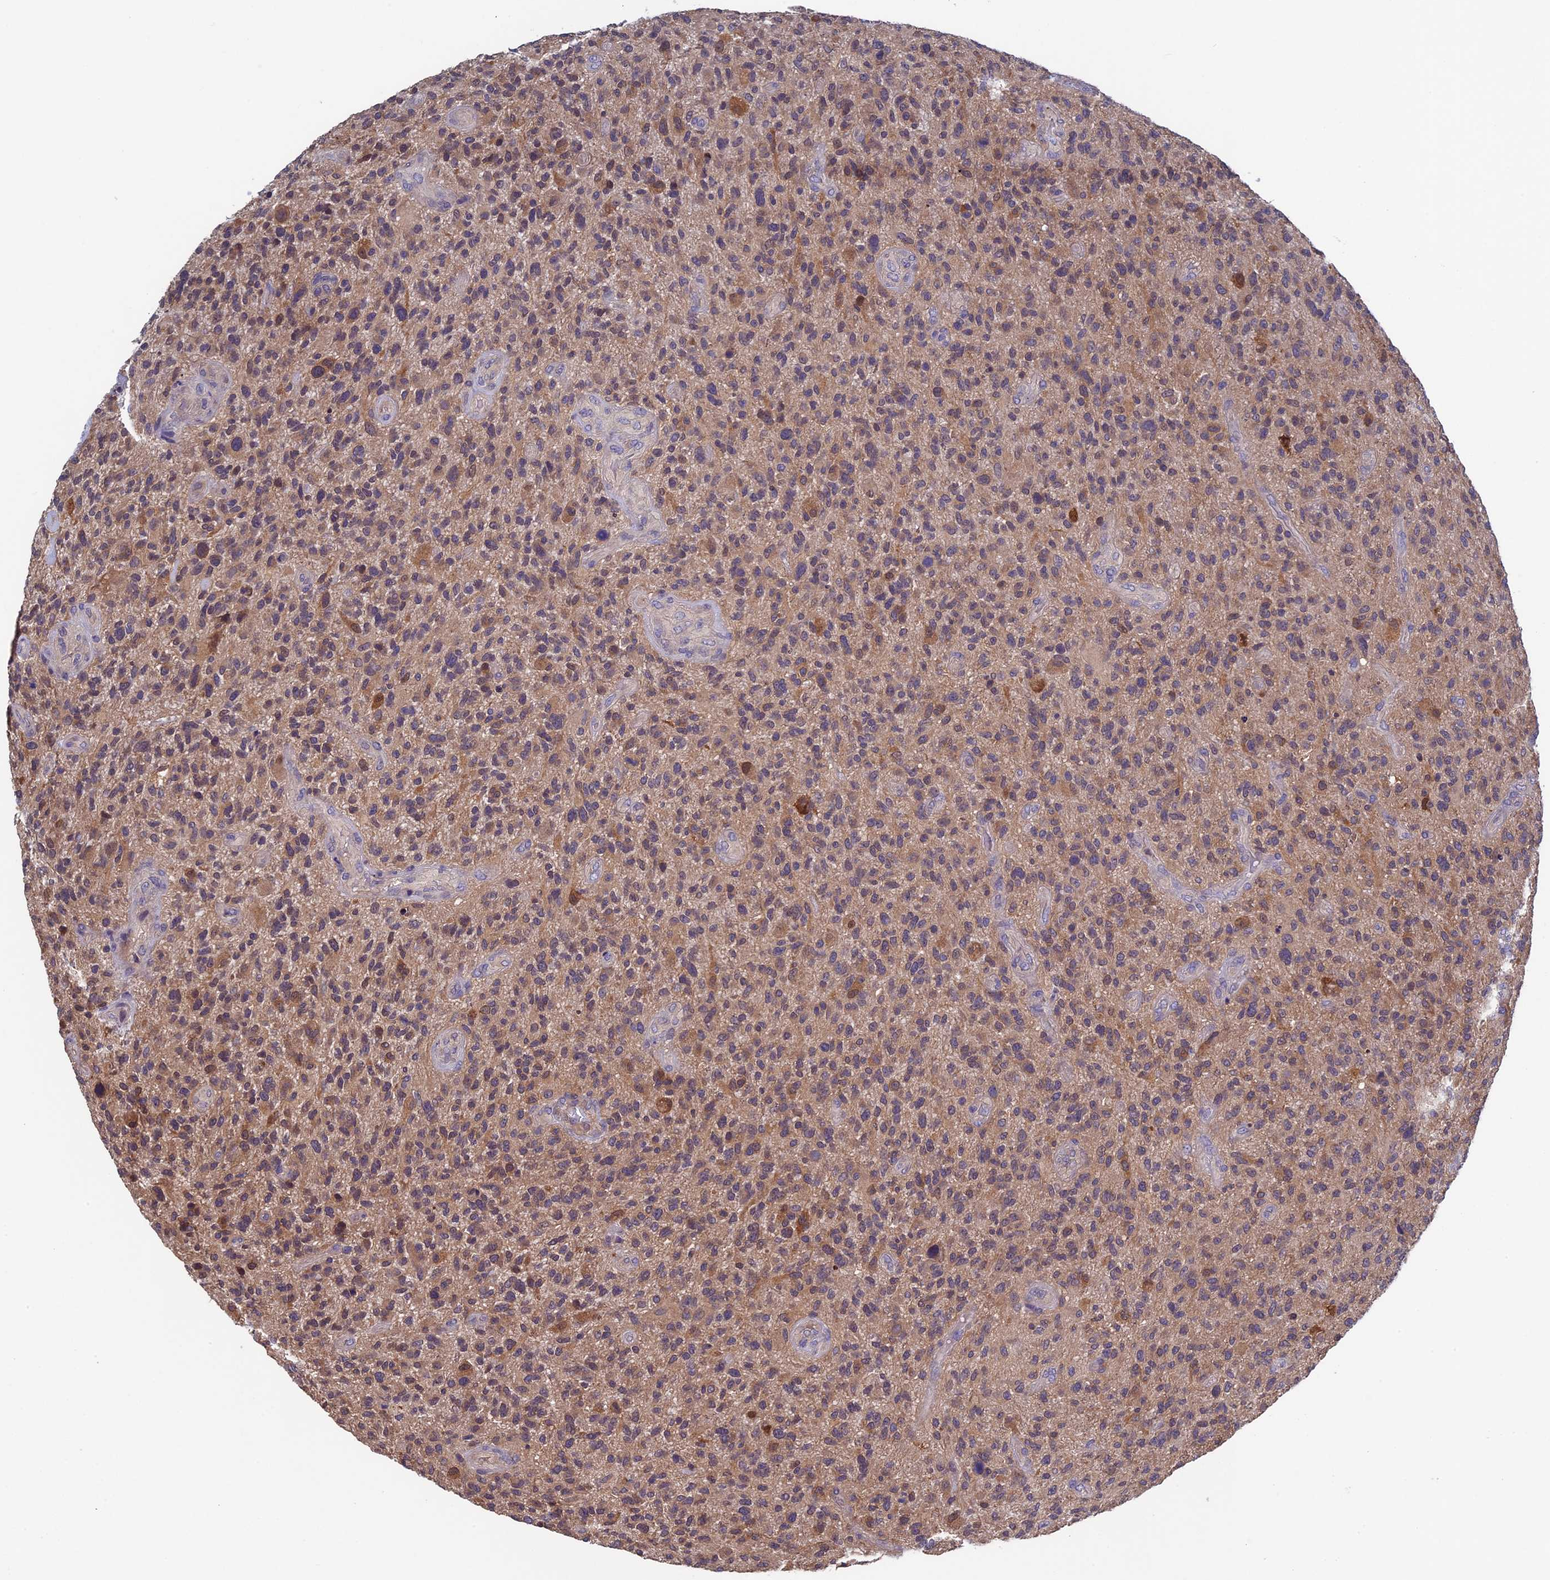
{"staining": {"intensity": "moderate", "quantity": "<25%", "location": "cytoplasmic/membranous"}, "tissue": "glioma", "cell_type": "Tumor cells", "image_type": "cancer", "snomed": [{"axis": "morphology", "description": "Glioma, malignant, High grade"}, {"axis": "topography", "description": "Brain"}], "caption": "High-grade glioma (malignant) stained with DAB (3,3'-diaminobenzidine) immunohistochemistry (IHC) shows low levels of moderate cytoplasmic/membranous staining in approximately <25% of tumor cells.", "gene": "LCMT1", "patient": {"sex": "male", "age": 47}}